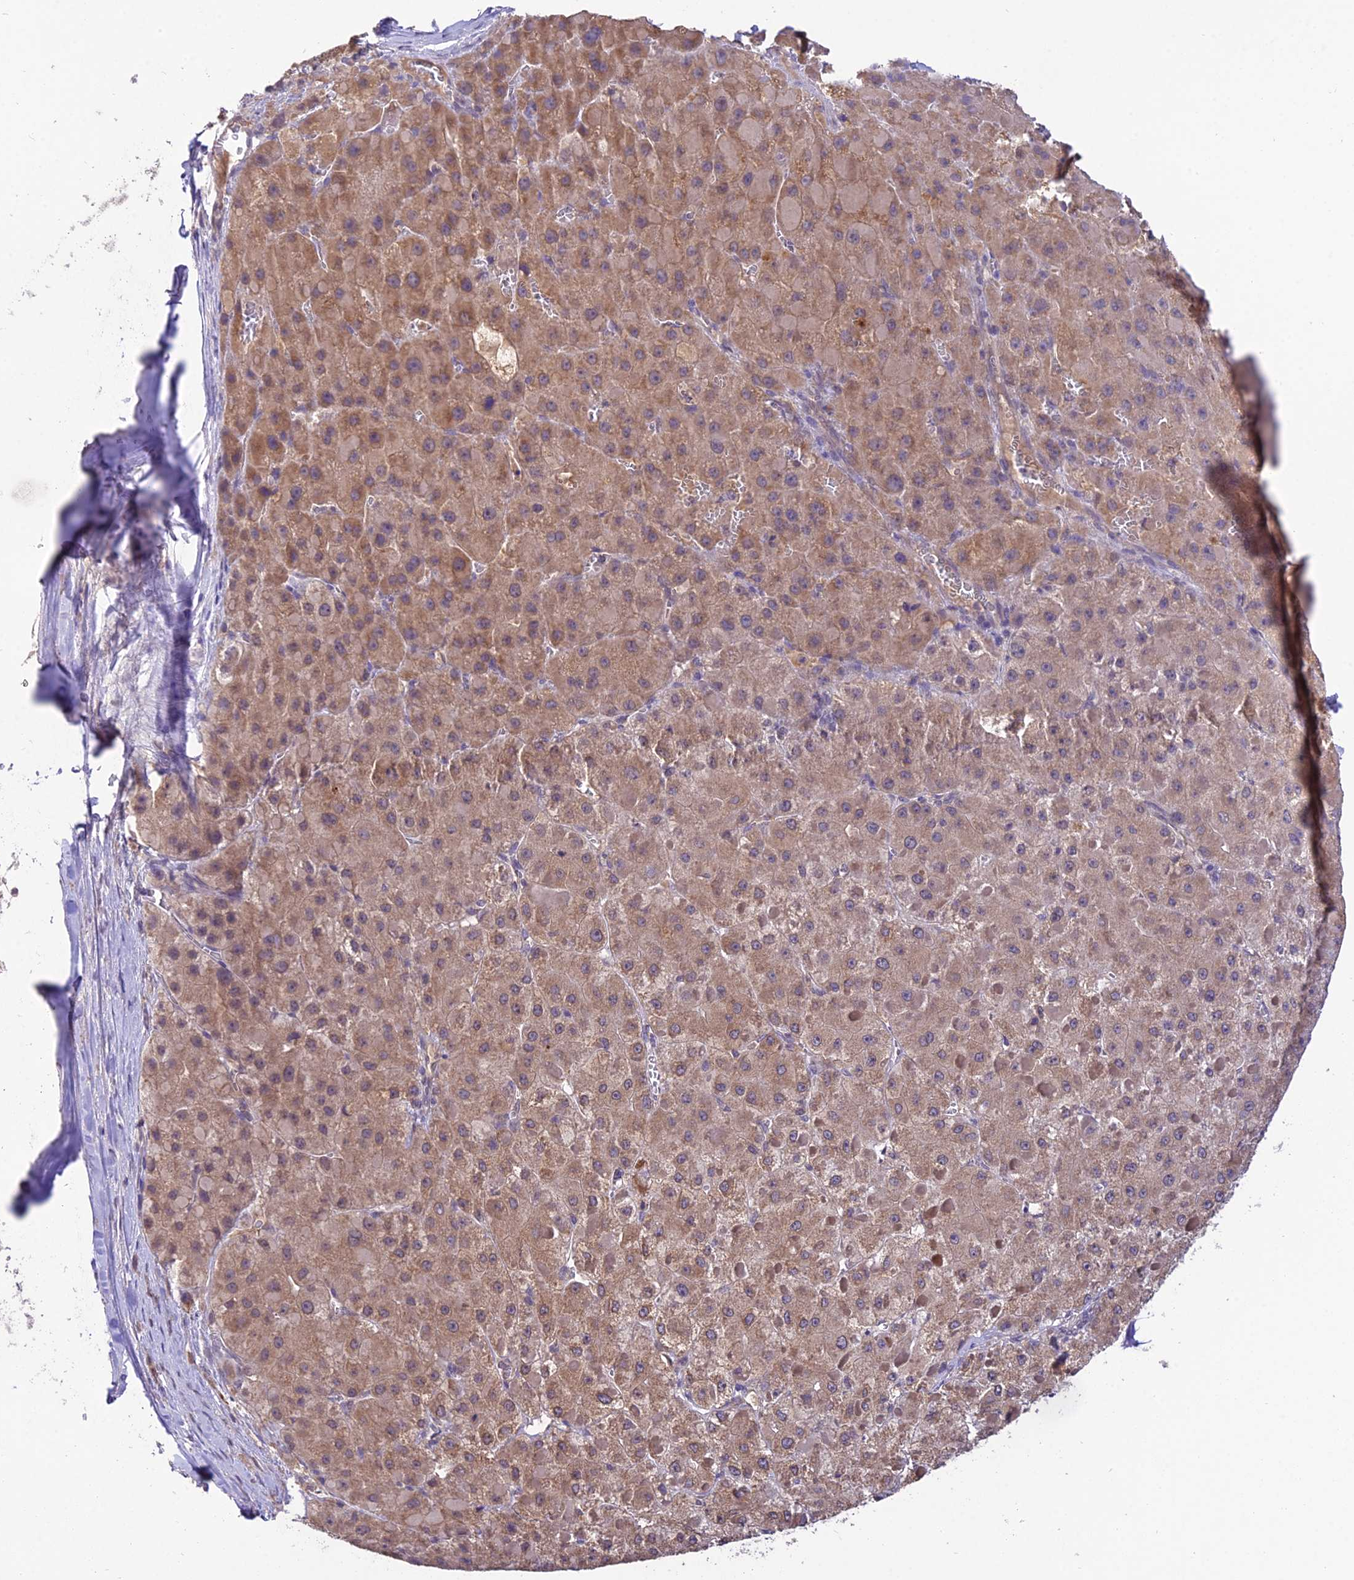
{"staining": {"intensity": "moderate", "quantity": ">75%", "location": "cytoplasmic/membranous"}, "tissue": "liver cancer", "cell_type": "Tumor cells", "image_type": "cancer", "snomed": [{"axis": "morphology", "description": "Carcinoma, Hepatocellular, NOS"}, {"axis": "topography", "description": "Liver"}], "caption": "IHC of liver hepatocellular carcinoma displays medium levels of moderate cytoplasmic/membranous positivity in approximately >75% of tumor cells.", "gene": "PGK1", "patient": {"sex": "female", "age": 73}}